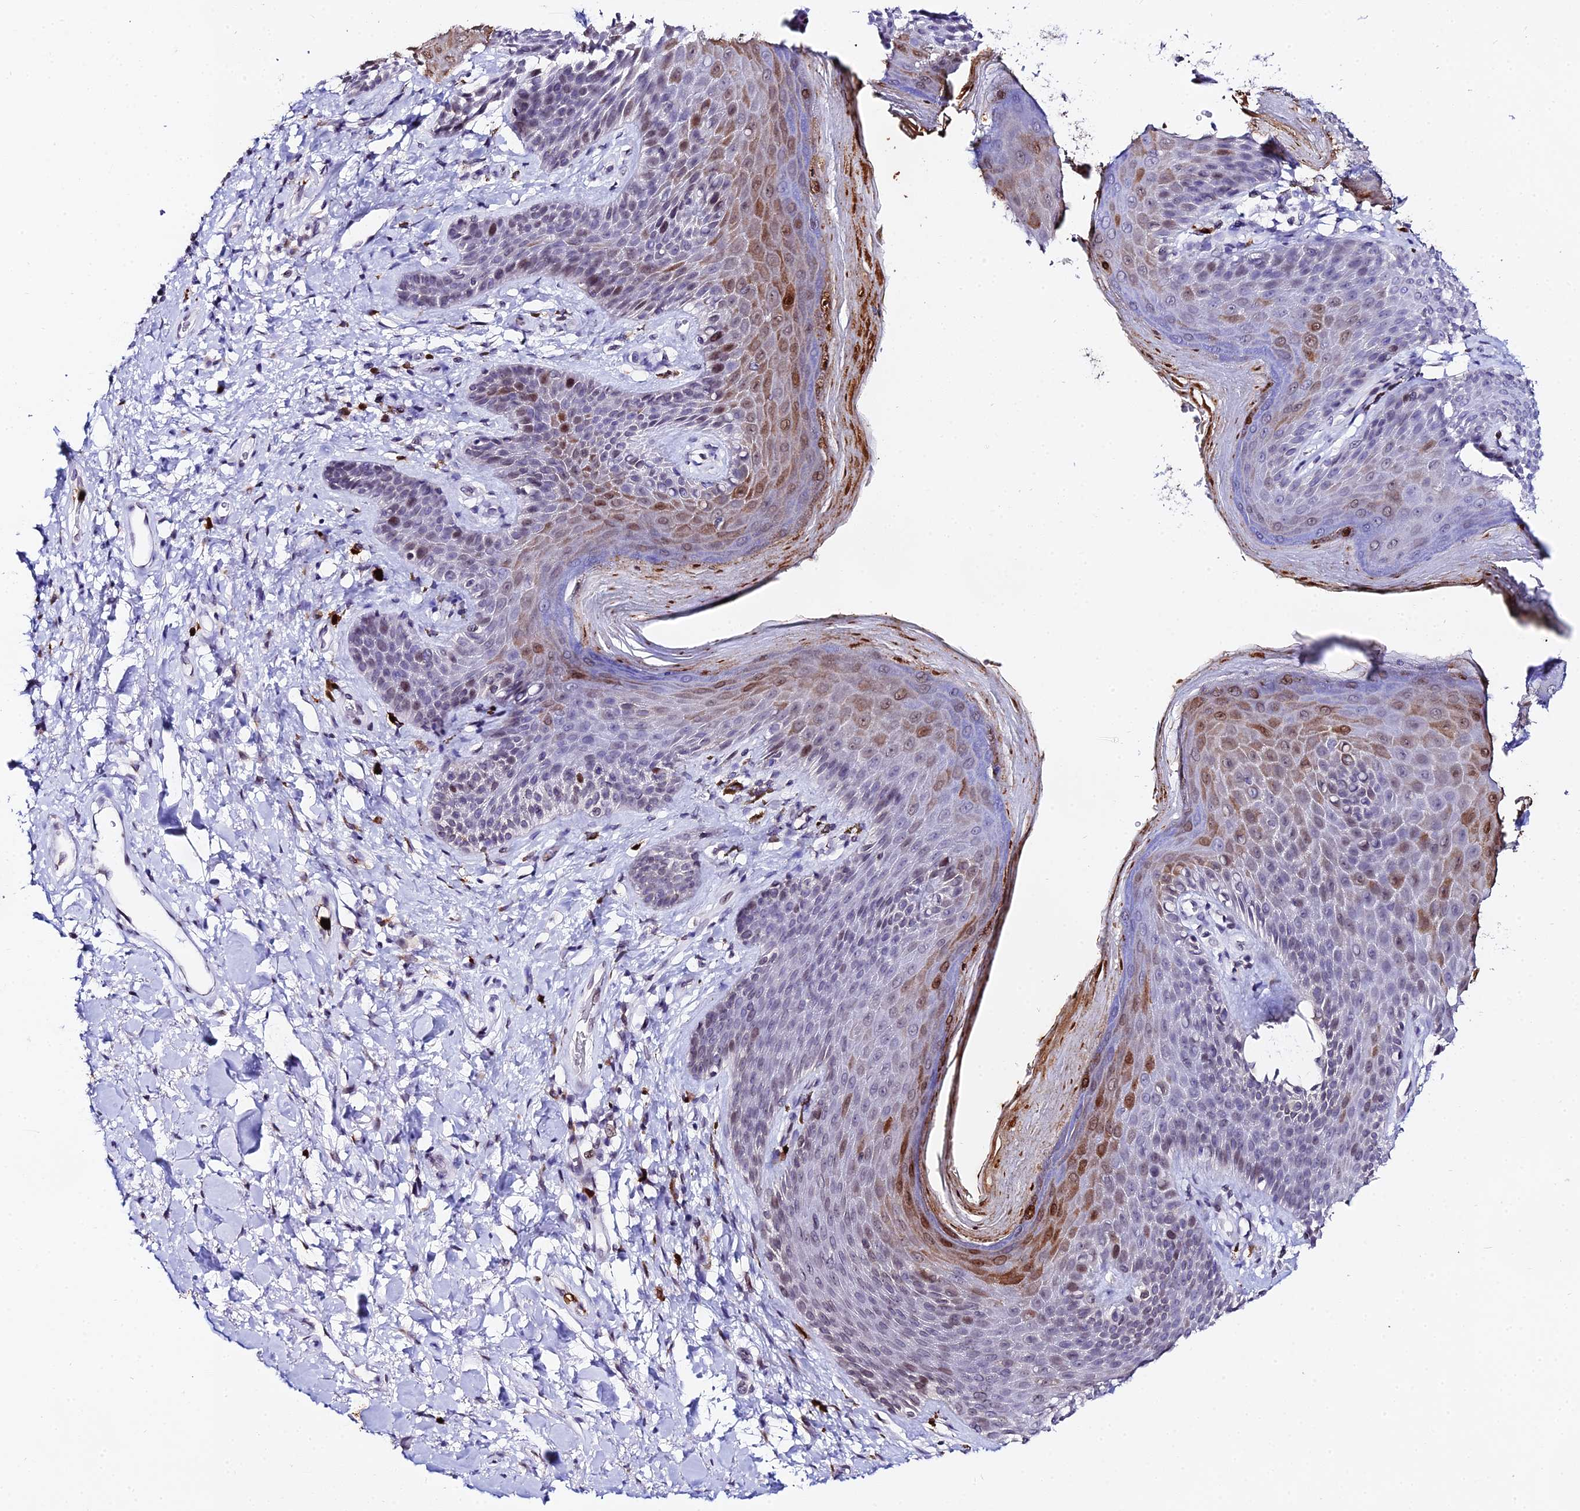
{"staining": {"intensity": "moderate", "quantity": "<25%", "location": "cytoplasmic/membranous,nuclear"}, "tissue": "skin", "cell_type": "Epidermal cells", "image_type": "normal", "snomed": [{"axis": "morphology", "description": "Normal tissue, NOS"}, {"axis": "topography", "description": "Anal"}], "caption": "High-power microscopy captured an IHC histopathology image of normal skin, revealing moderate cytoplasmic/membranous,nuclear staining in approximately <25% of epidermal cells.", "gene": "MCM10", "patient": {"sex": "female", "age": 89}}